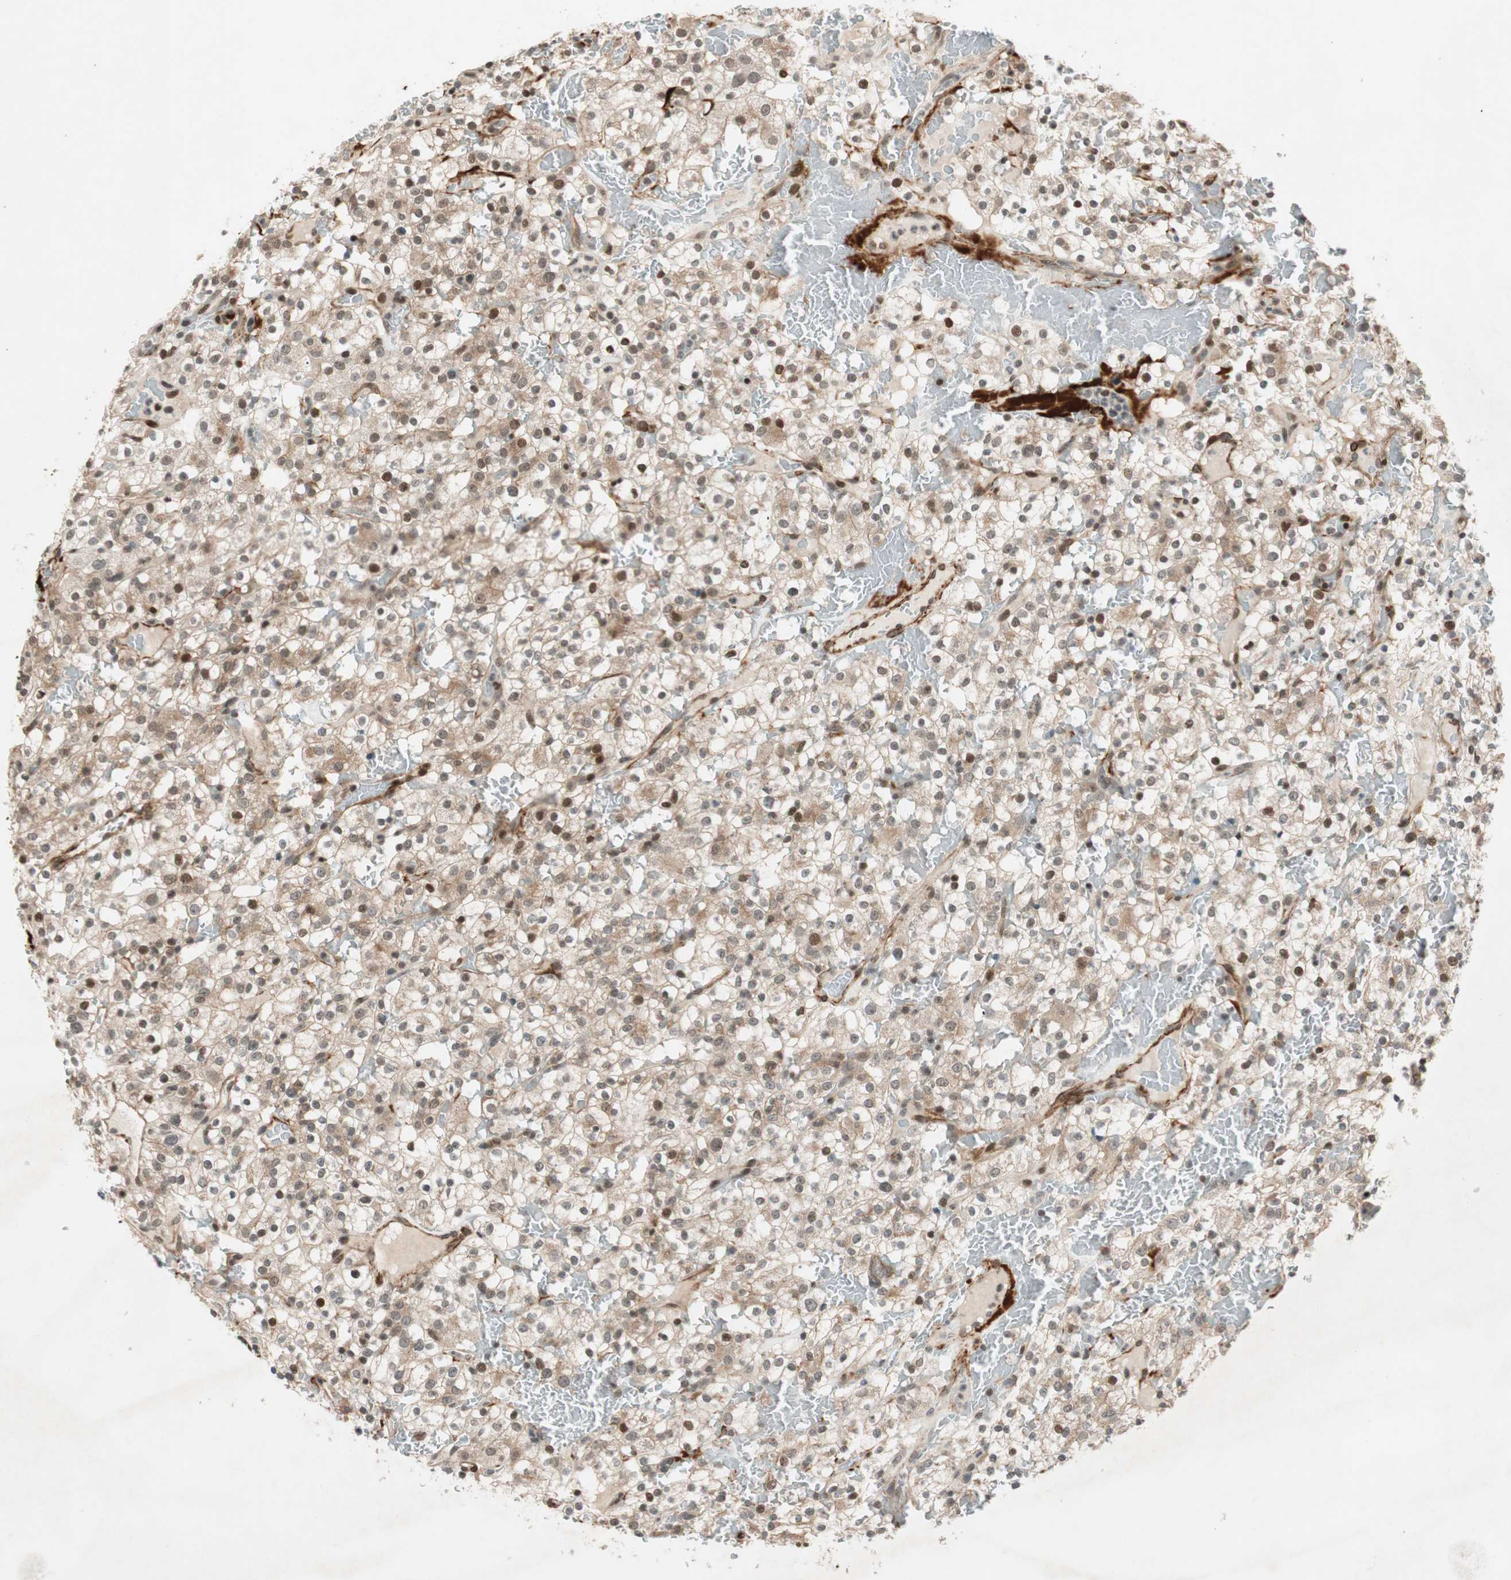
{"staining": {"intensity": "moderate", "quantity": ">75%", "location": "cytoplasmic/membranous,nuclear"}, "tissue": "renal cancer", "cell_type": "Tumor cells", "image_type": "cancer", "snomed": [{"axis": "morphology", "description": "Normal tissue, NOS"}, {"axis": "morphology", "description": "Adenocarcinoma, NOS"}, {"axis": "topography", "description": "Kidney"}], "caption": "The photomicrograph shows staining of adenocarcinoma (renal), revealing moderate cytoplasmic/membranous and nuclear protein expression (brown color) within tumor cells.", "gene": "CDK19", "patient": {"sex": "female", "age": 72}}